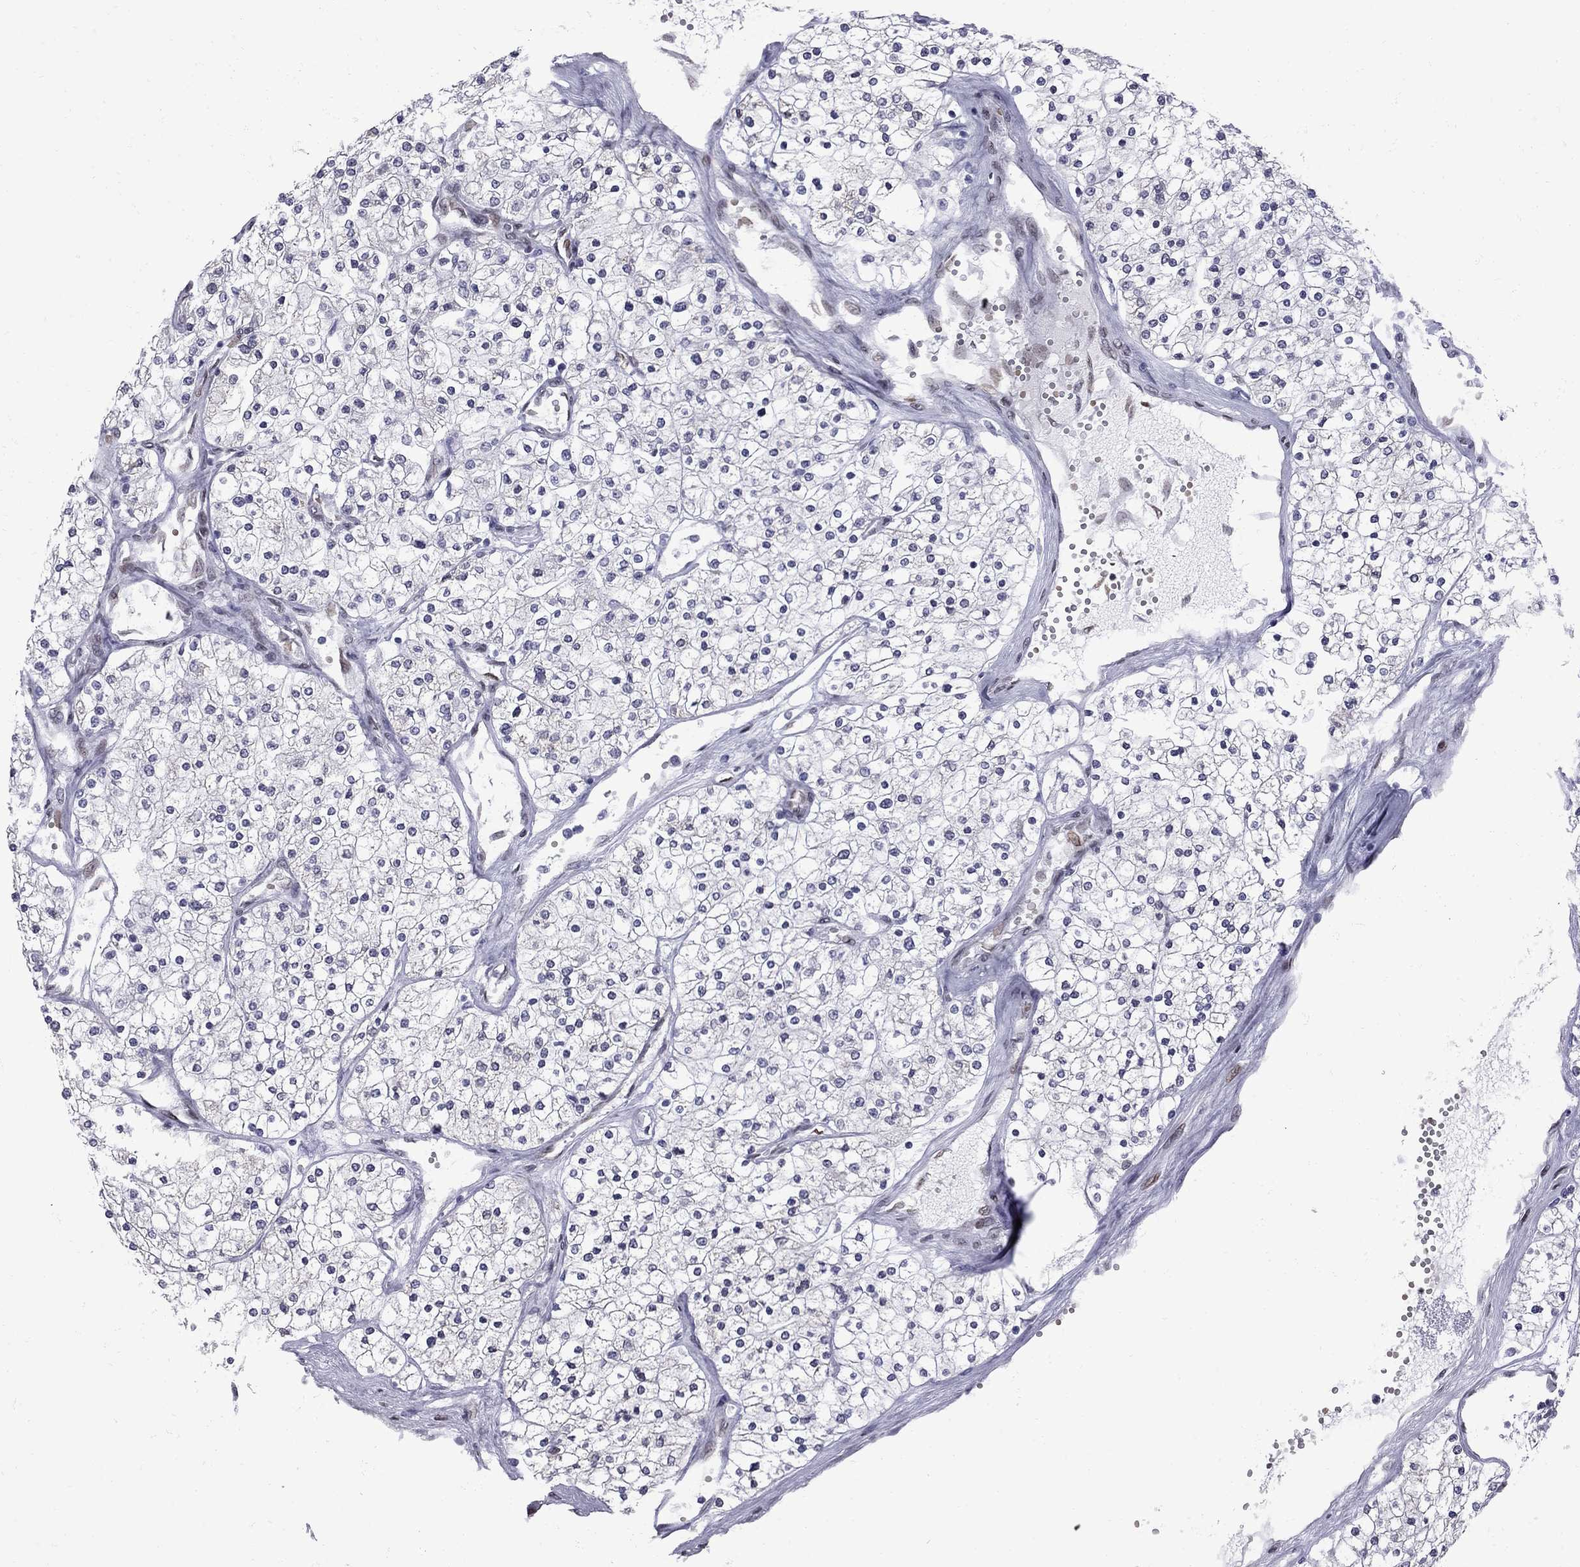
{"staining": {"intensity": "negative", "quantity": "none", "location": "none"}, "tissue": "renal cancer", "cell_type": "Tumor cells", "image_type": "cancer", "snomed": [{"axis": "morphology", "description": "Adenocarcinoma, NOS"}, {"axis": "topography", "description": "Kidney"}], "caption": "Immunohistochemistry micrograph of neoplastic tissue: human renal cancer stained with DAB displays no significant protein staining in tumor cells.", "gene": "CLTCL1", "patient": {"sex": "male", "age": 80}}